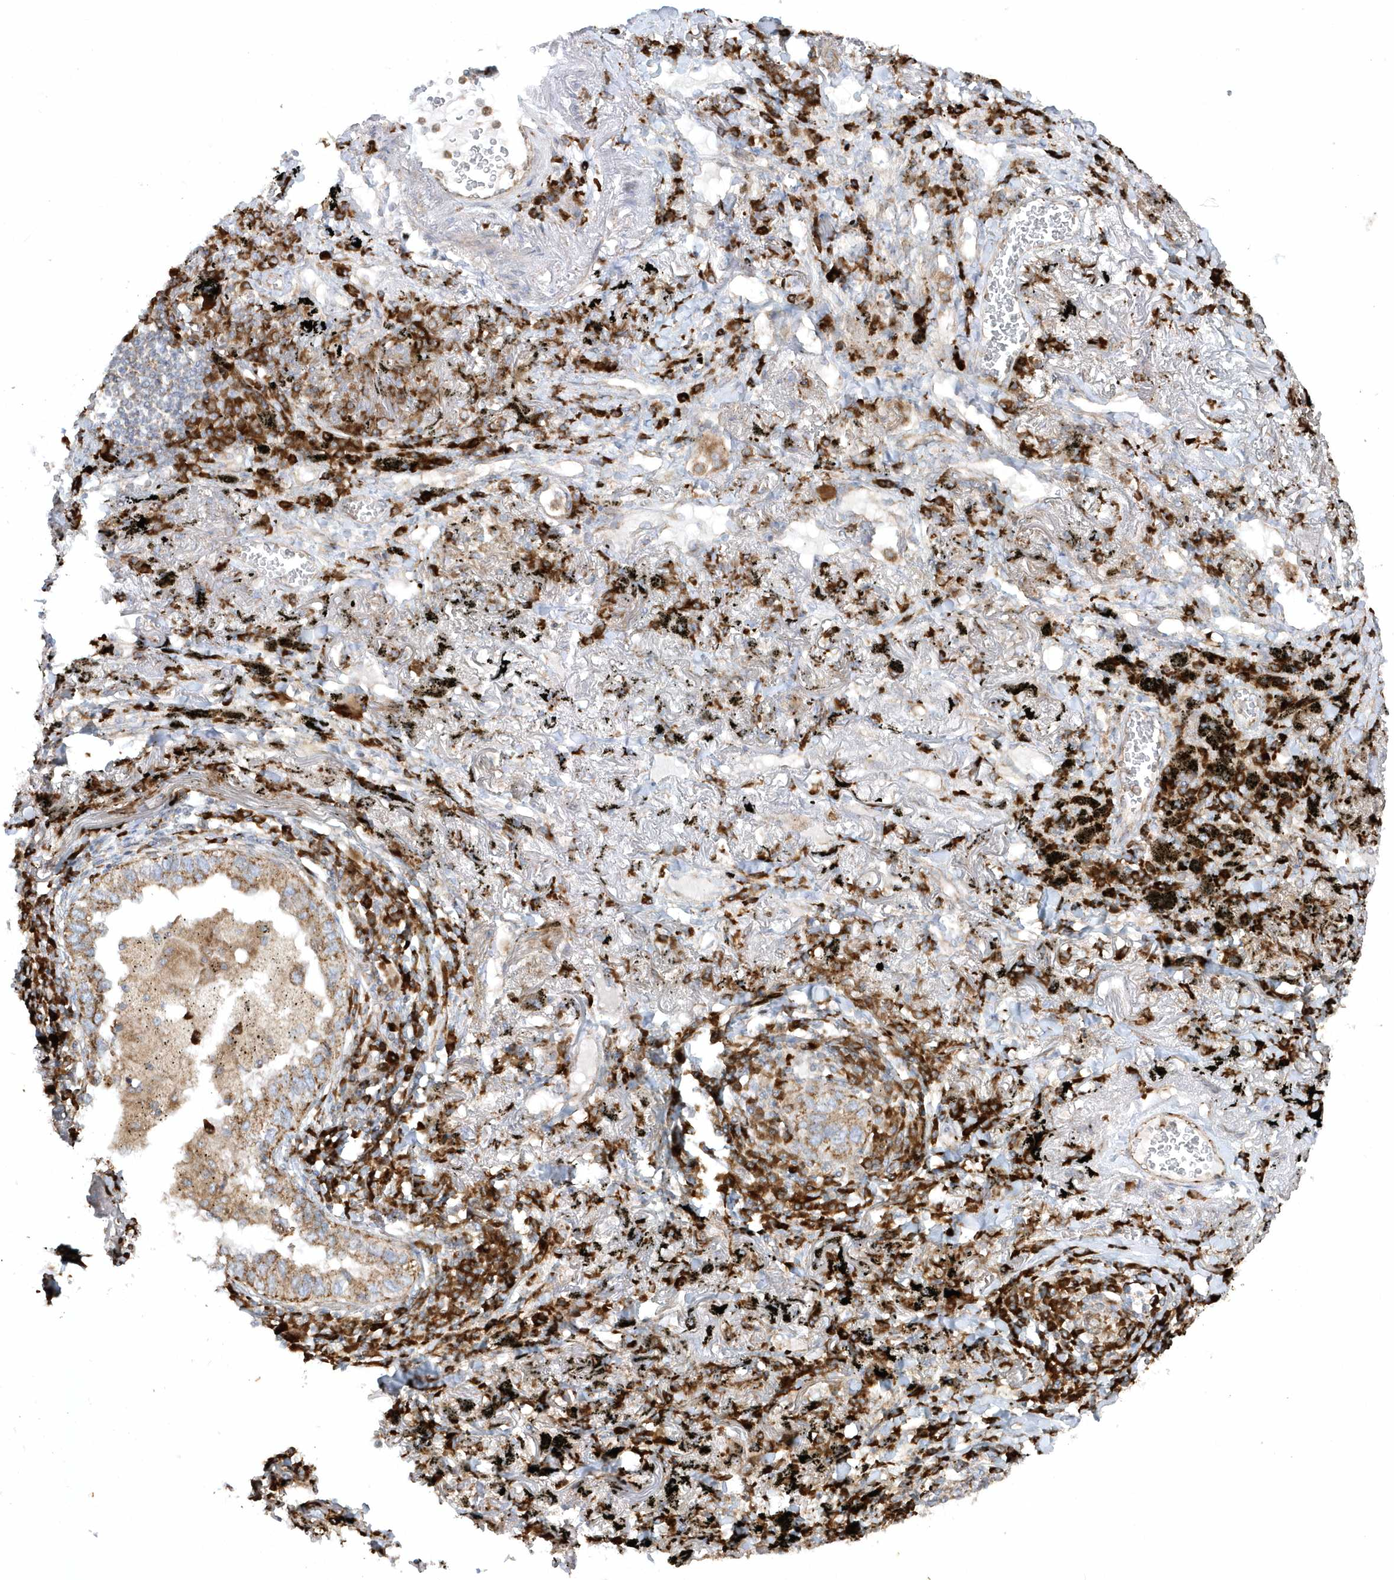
{"staining": {"intensity": "moderate", "quantity": ">75%", "location": "cytoplasmic/membranous"}, "tissue": "lung cancer", "cell_type": "Tumor cells", "image_type": "cancer", "snomed": [{"axis": "morphology", "description": "Adenocarcinoma, NOS"}, {"axis": "topography", "description": "Lung"}], "caption": "Tumor cells show medium levels of moderate cytoplasmic/membranous staining in approximately >75% of cells in human lung adenocarcinoma.", "gene": "SH3BP2", "patient": {"sex": "male", "age": 65}}